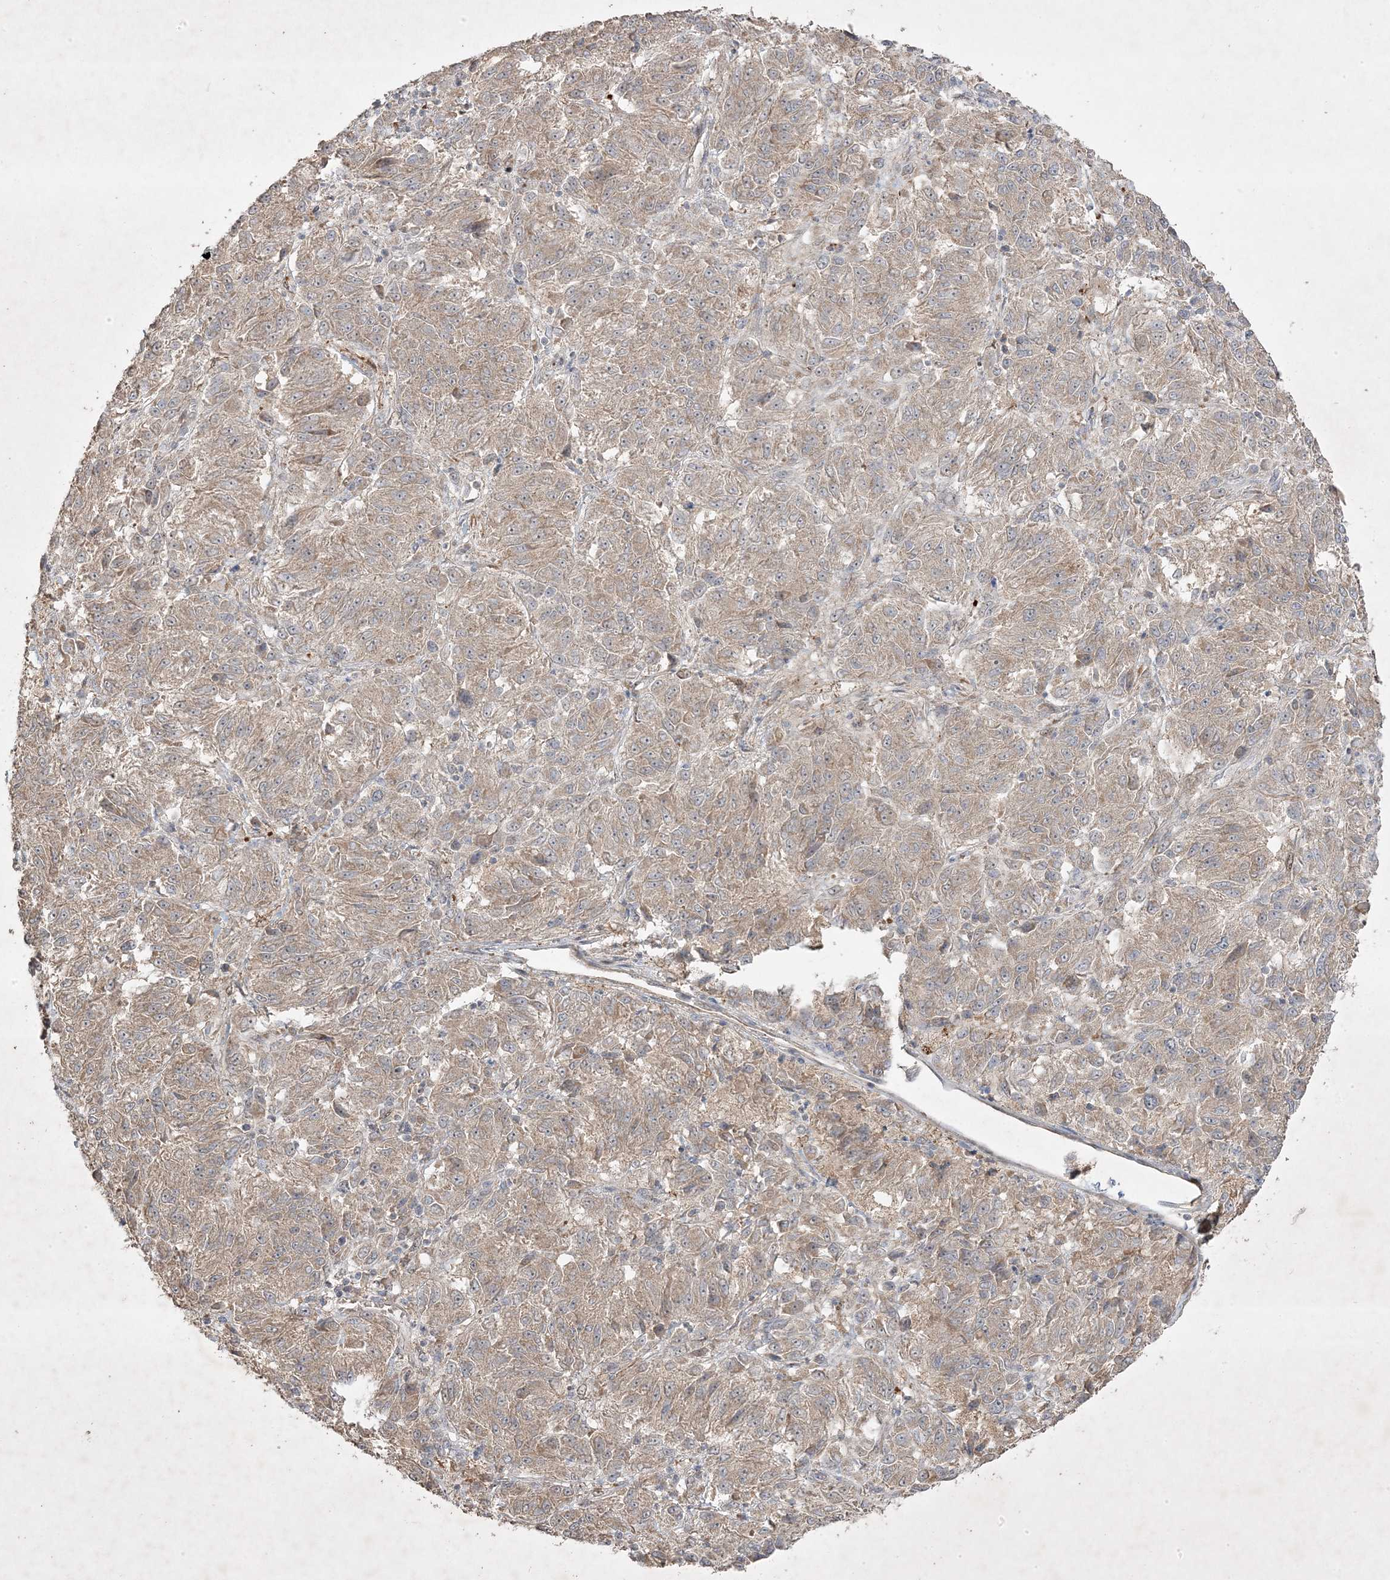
{"staining": {"intensity": "weak", "quantity": "25%-75%", "location": "cytoplasmic/membranous"}, "tissue": "melanoma", "cell_type": "Tumor cells", "image_type": "cancer", "snomed": [{"axis": "morphology", "description": "Malignant melanoma, Metastatic site"}, {"axis": "topography", "description": "Lung"}], "caption": "Melanoma stained with DAB (3,3'-diaminobenzidine) IHC demonstrates low levels of weak cytoplasmic/membranous positivity in about 25%-75% of tumor cells.", "gene": "RGL4", "patient": {"sex": "male", "age": 64}}